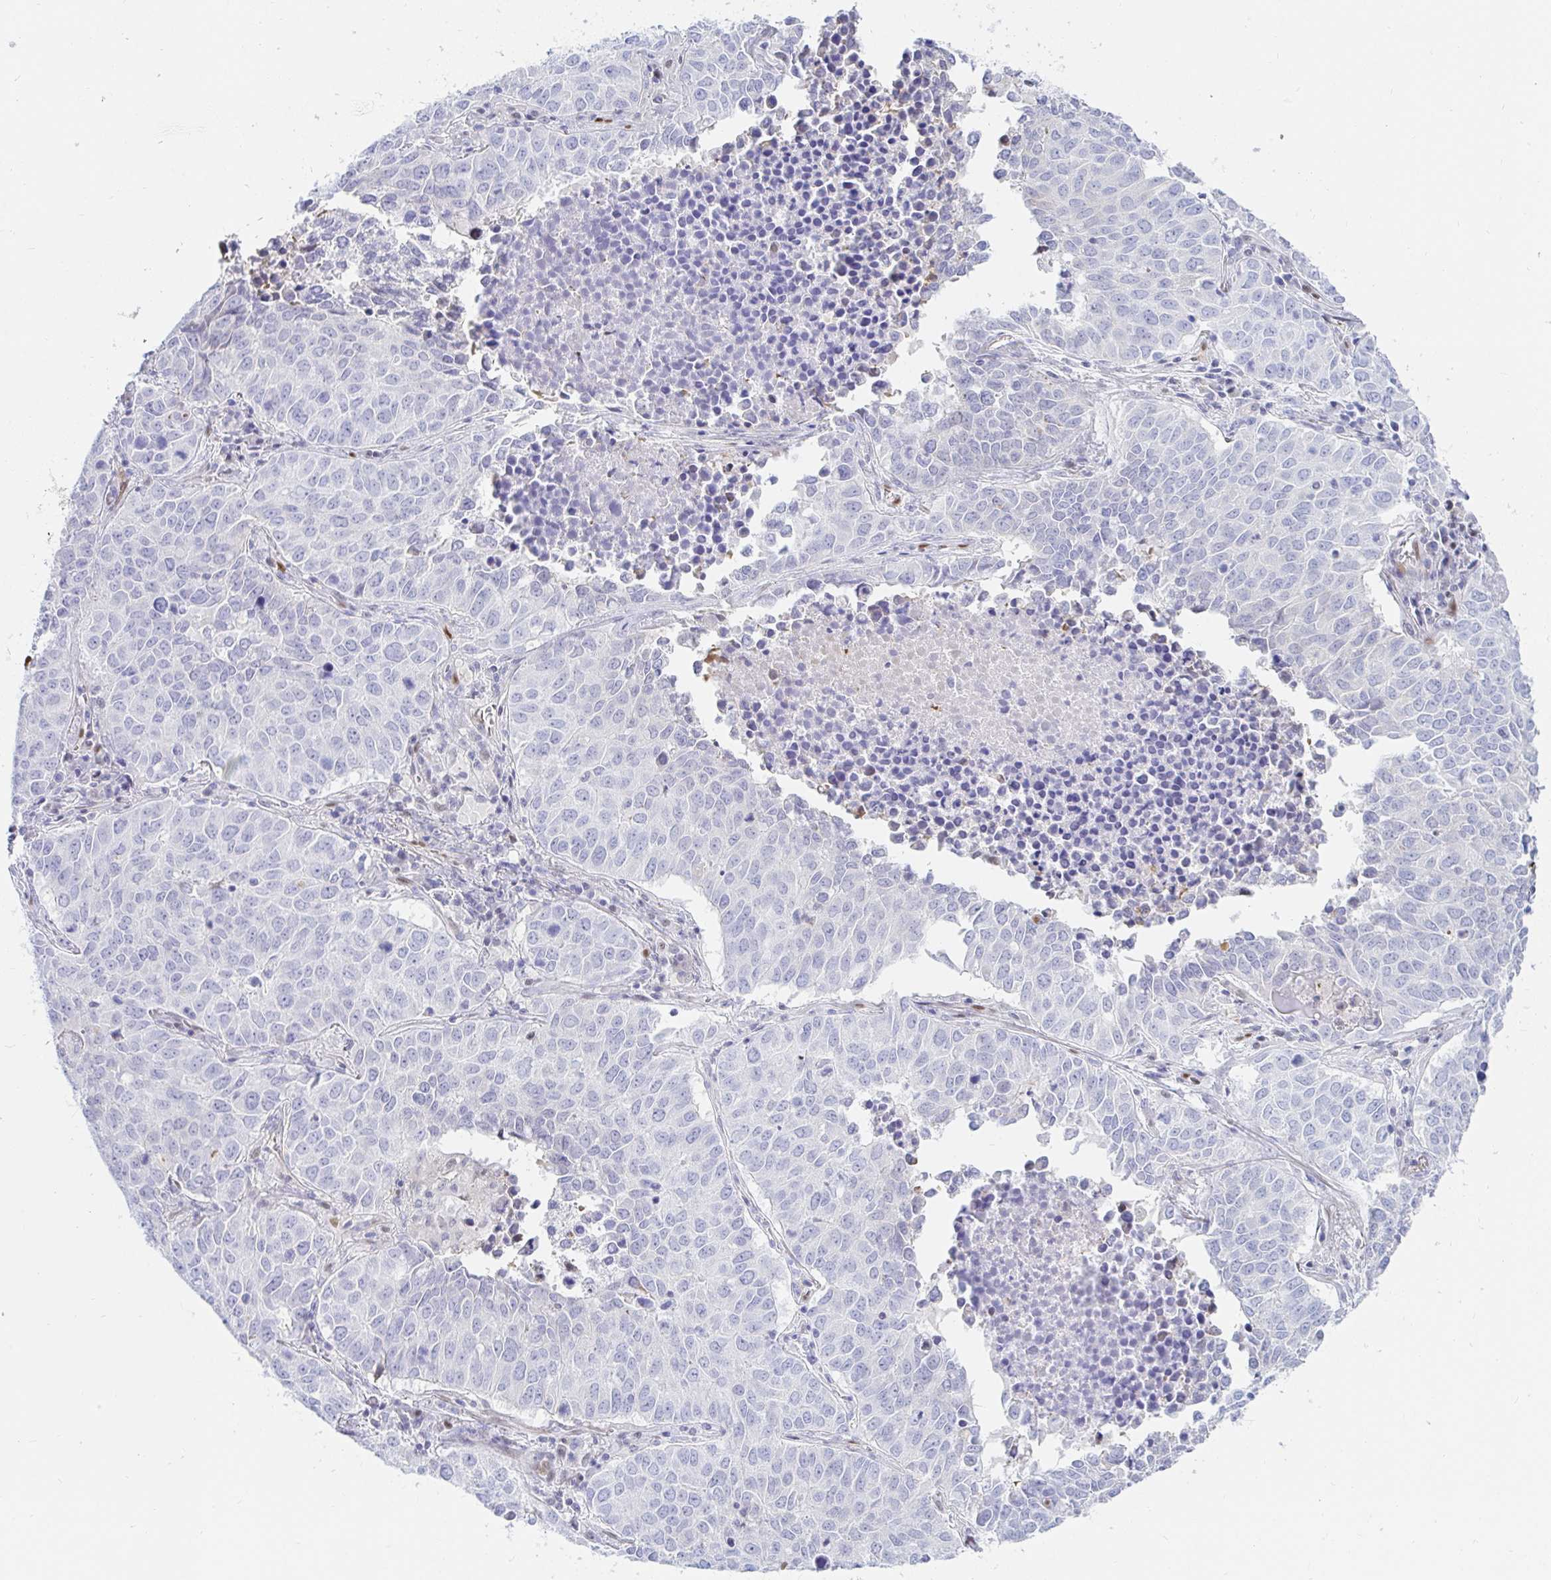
{"staining": {"intensity": "negative", "quantity": "none", "location": "none"}, "tissue": "lung cancer", "cell_type": "Tumor cells", "image_type": "cancer", "snomed": [{"axis": "morphology", "description": "Adenocarcinoma, NOS"}, {"axis": "topography", "description": "Lung"}], "caption": "A micrograph of human lung cancer (adenocarcinoma) is negative for staining in tumor cells. (DAB immunohistochemistry with hematoxylin counter stain).", "gene": "HINFP", "patient": {"sex": "female", "age": 50}}